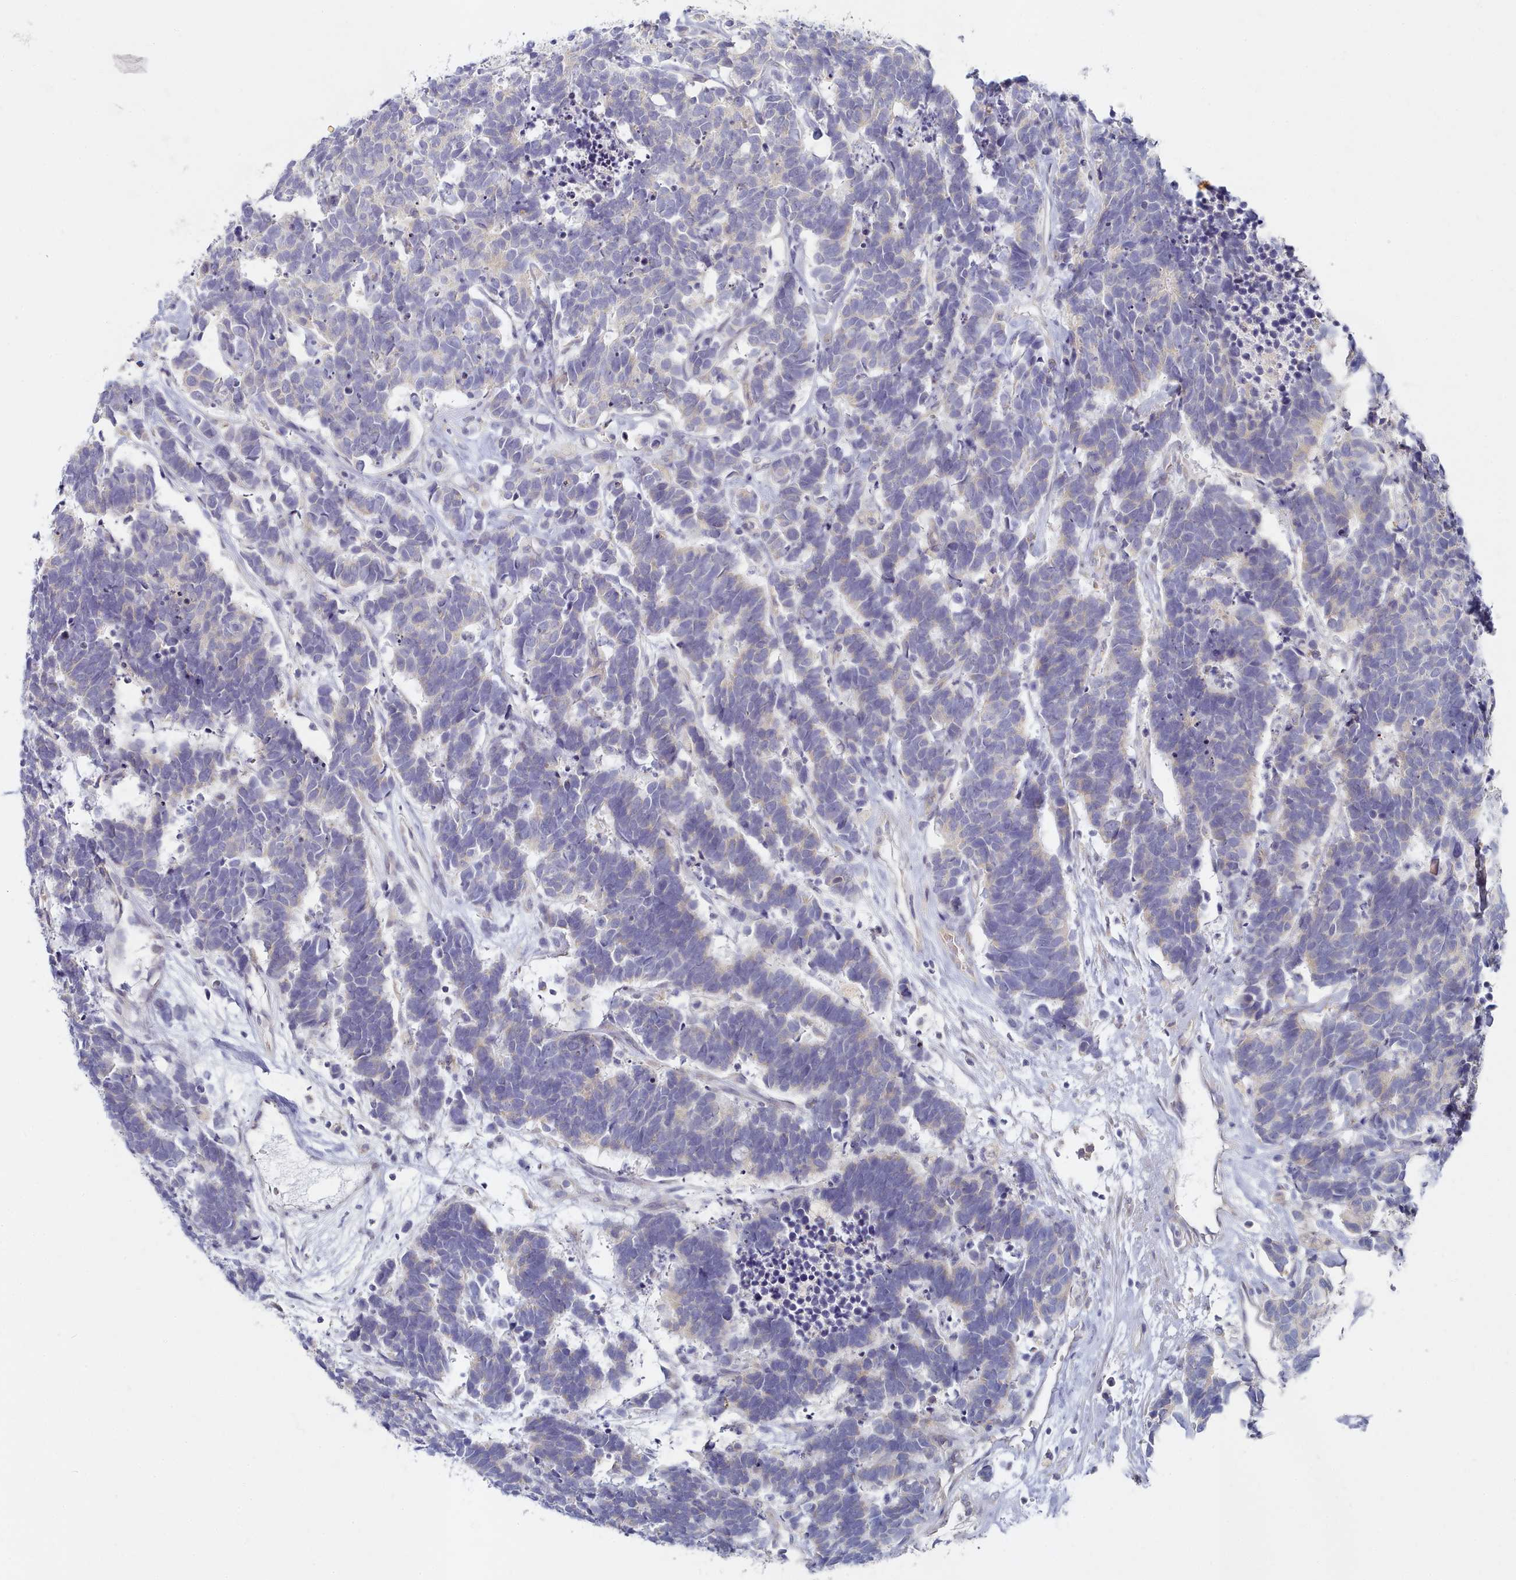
{"staining": {"intensity": "negative", "quantity": "none", "location": "none"}, "tissue": "carcinoid", "cell_type": "Tumor cells", "image_type": "cancer", "snomed": [{"axis": "morphology", "description": "Carcinoma, NOS"}, {"axis": "morphology", "description": "Carcinoid, malignant, NOS"}, {"axis": "topography", "description": "Urinary bladder"}], "caption": "DAB (3,3'-diaminobenzidine) immunohistochemical staining of carcinoid shows no significant expression in tumor cells.", "gene": "TYW1B", "patient": {"sex": "male", "age": 57}}